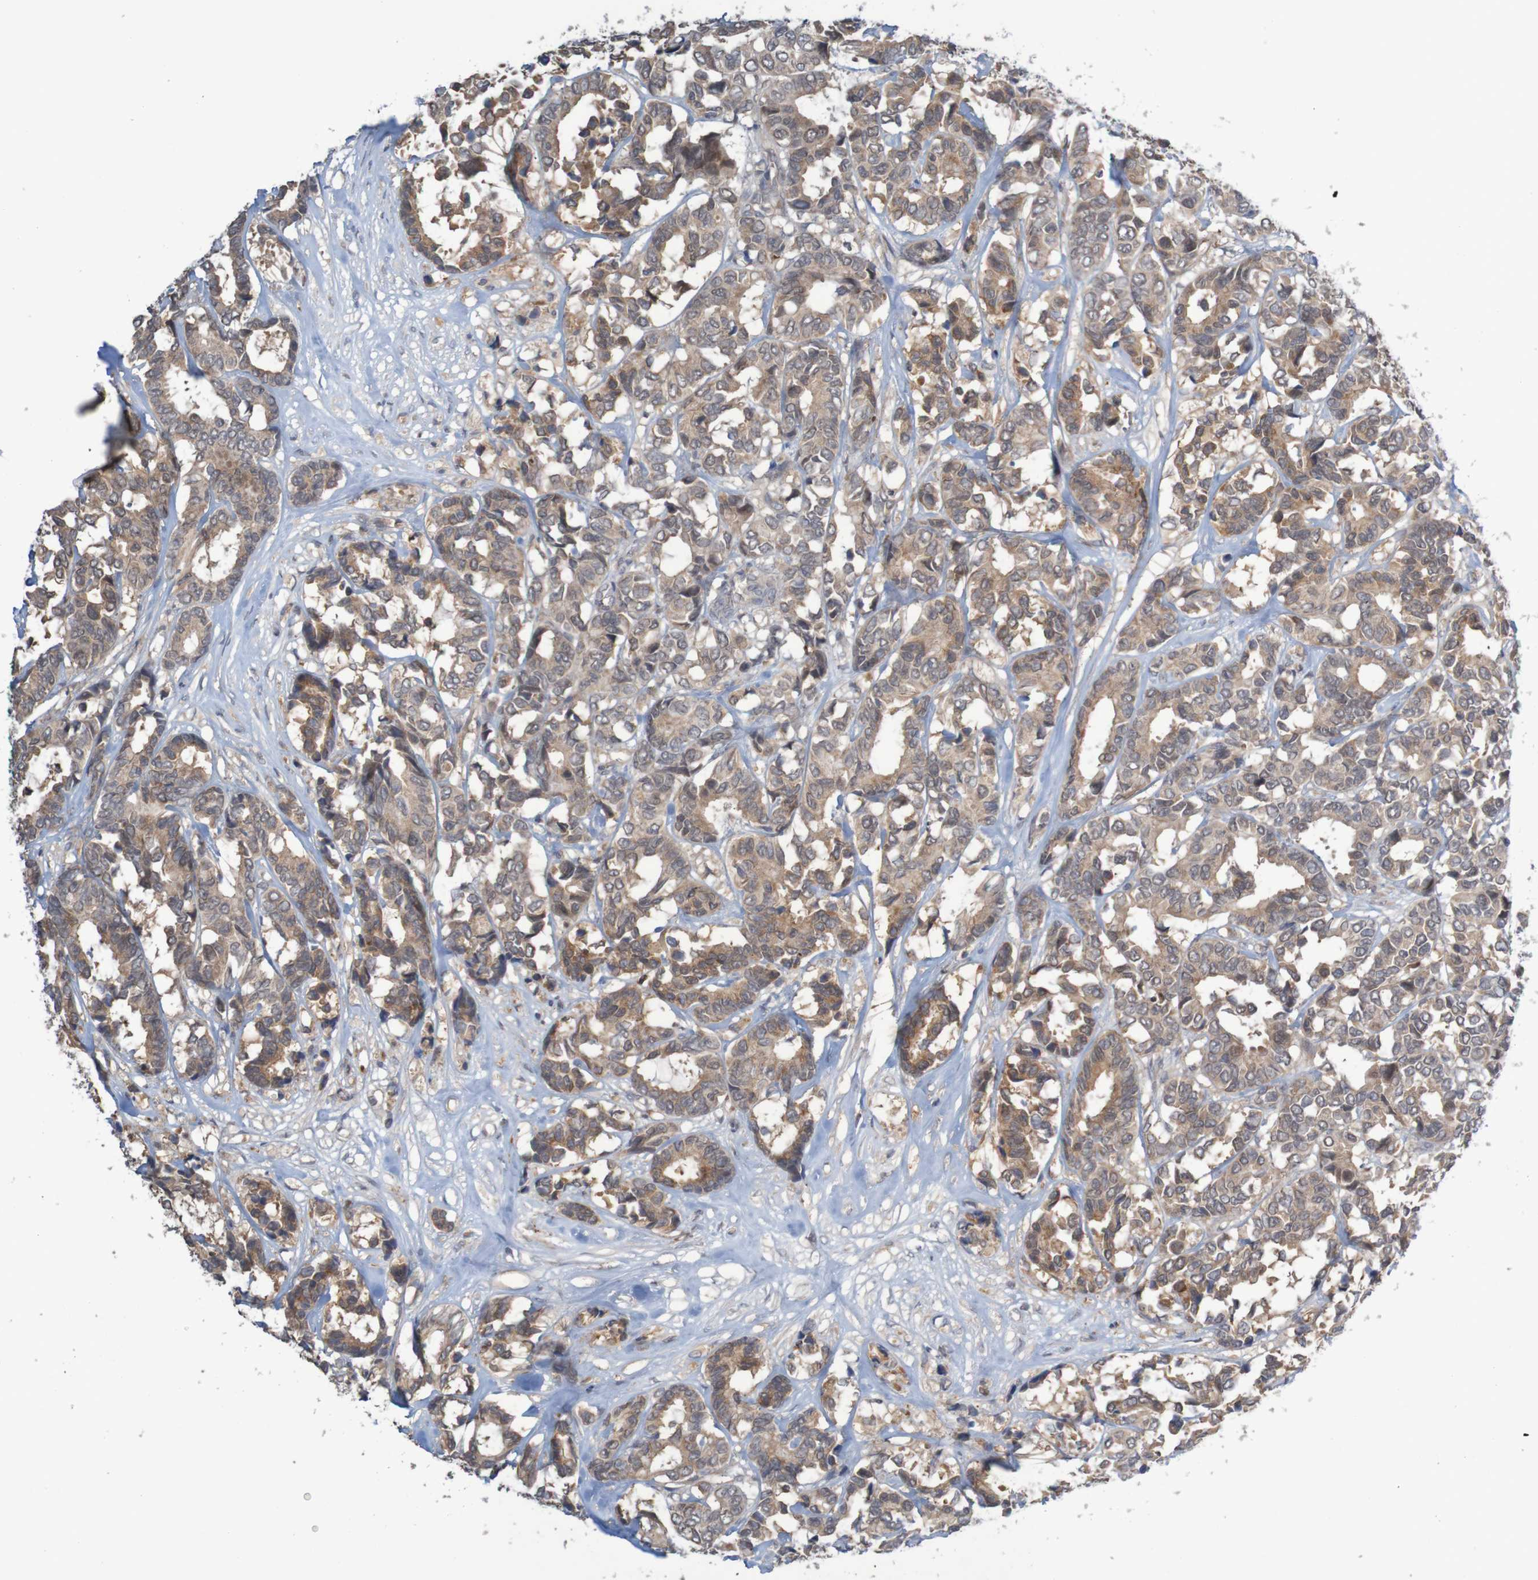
{"staining": {"intensity": "moderate", "quantity": ">75%", "location": "cytoplasmic/membranous"}, "tissue": "breast cancer", "cell_type": "Tumor cells", "image_type": "cancer", "snomed": [{"axis": "morphology", "description": "Duct carcinoma"}, {"axis": "topography", "description": "Breast"}], "caption": "A histopathology image of human breast invasive ductal carcinoma stained for a protein reveals moderate cytoplasmic/membranous brown staining in tumor cells. (DAB IHC, brown staining for protein, blue staining for nuclei).", "gene": "ANKK1", "patient": {"sex": "female", "age": 87}}